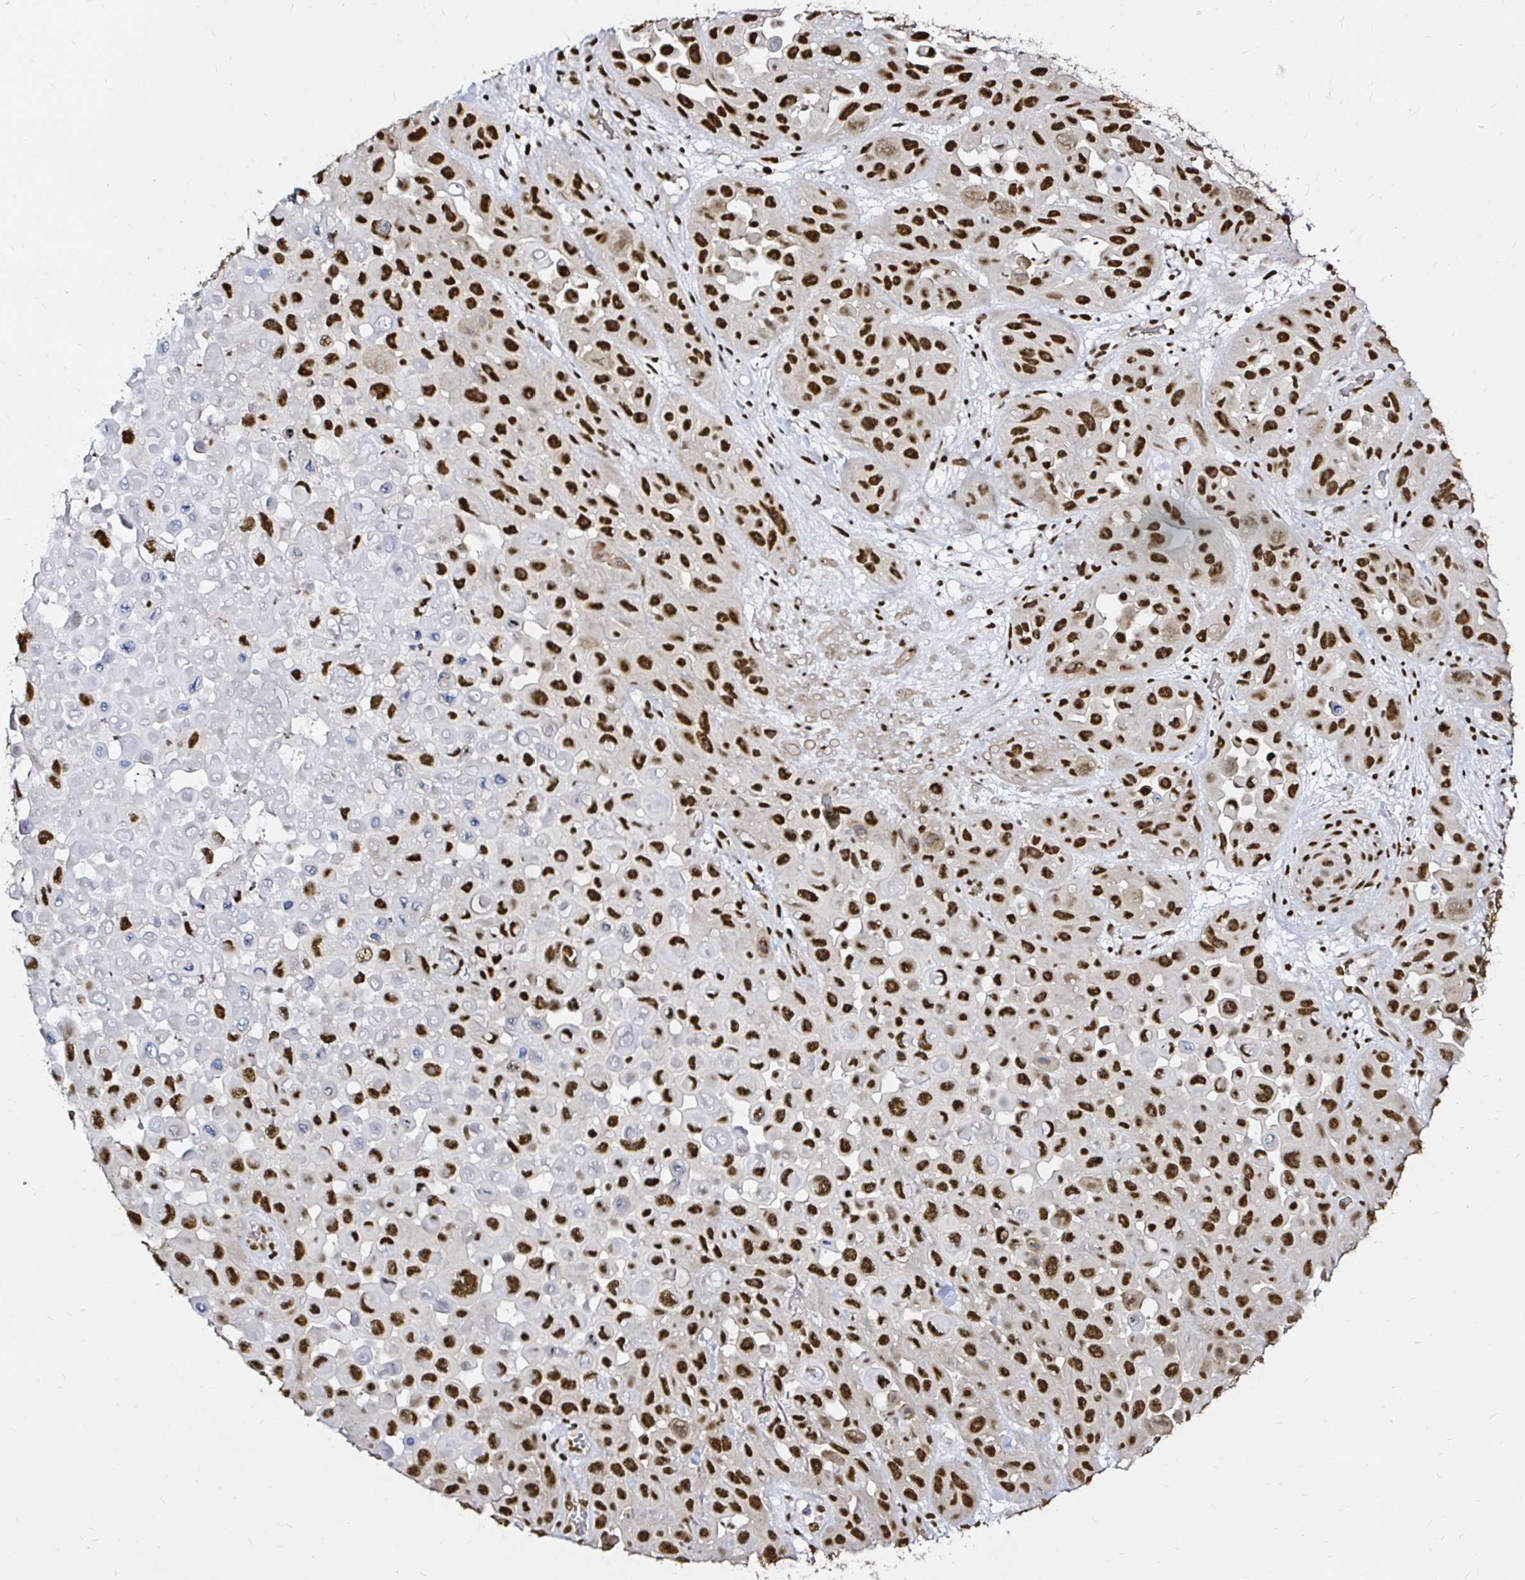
{"staining": {"intensity": "strong", "quantity": ">75%", "location": "nuclear"}, "tissue": "skin cancer", "cell_type": "Tumor cells", "image_type": "cancer", "snomed": [{"axis": "morphology", "description": "Squamous cell carcinoma, NOS"}, {"axis": "topography", "description": "Skin"}], "caption": "A micrograph of squamous cell carcinoma (skin) stained for a protein demonstrates strong nuclear brown staining in tumor cells.", "gene": "SNRPC", "patient": {"sex": "male", "age": 81}}